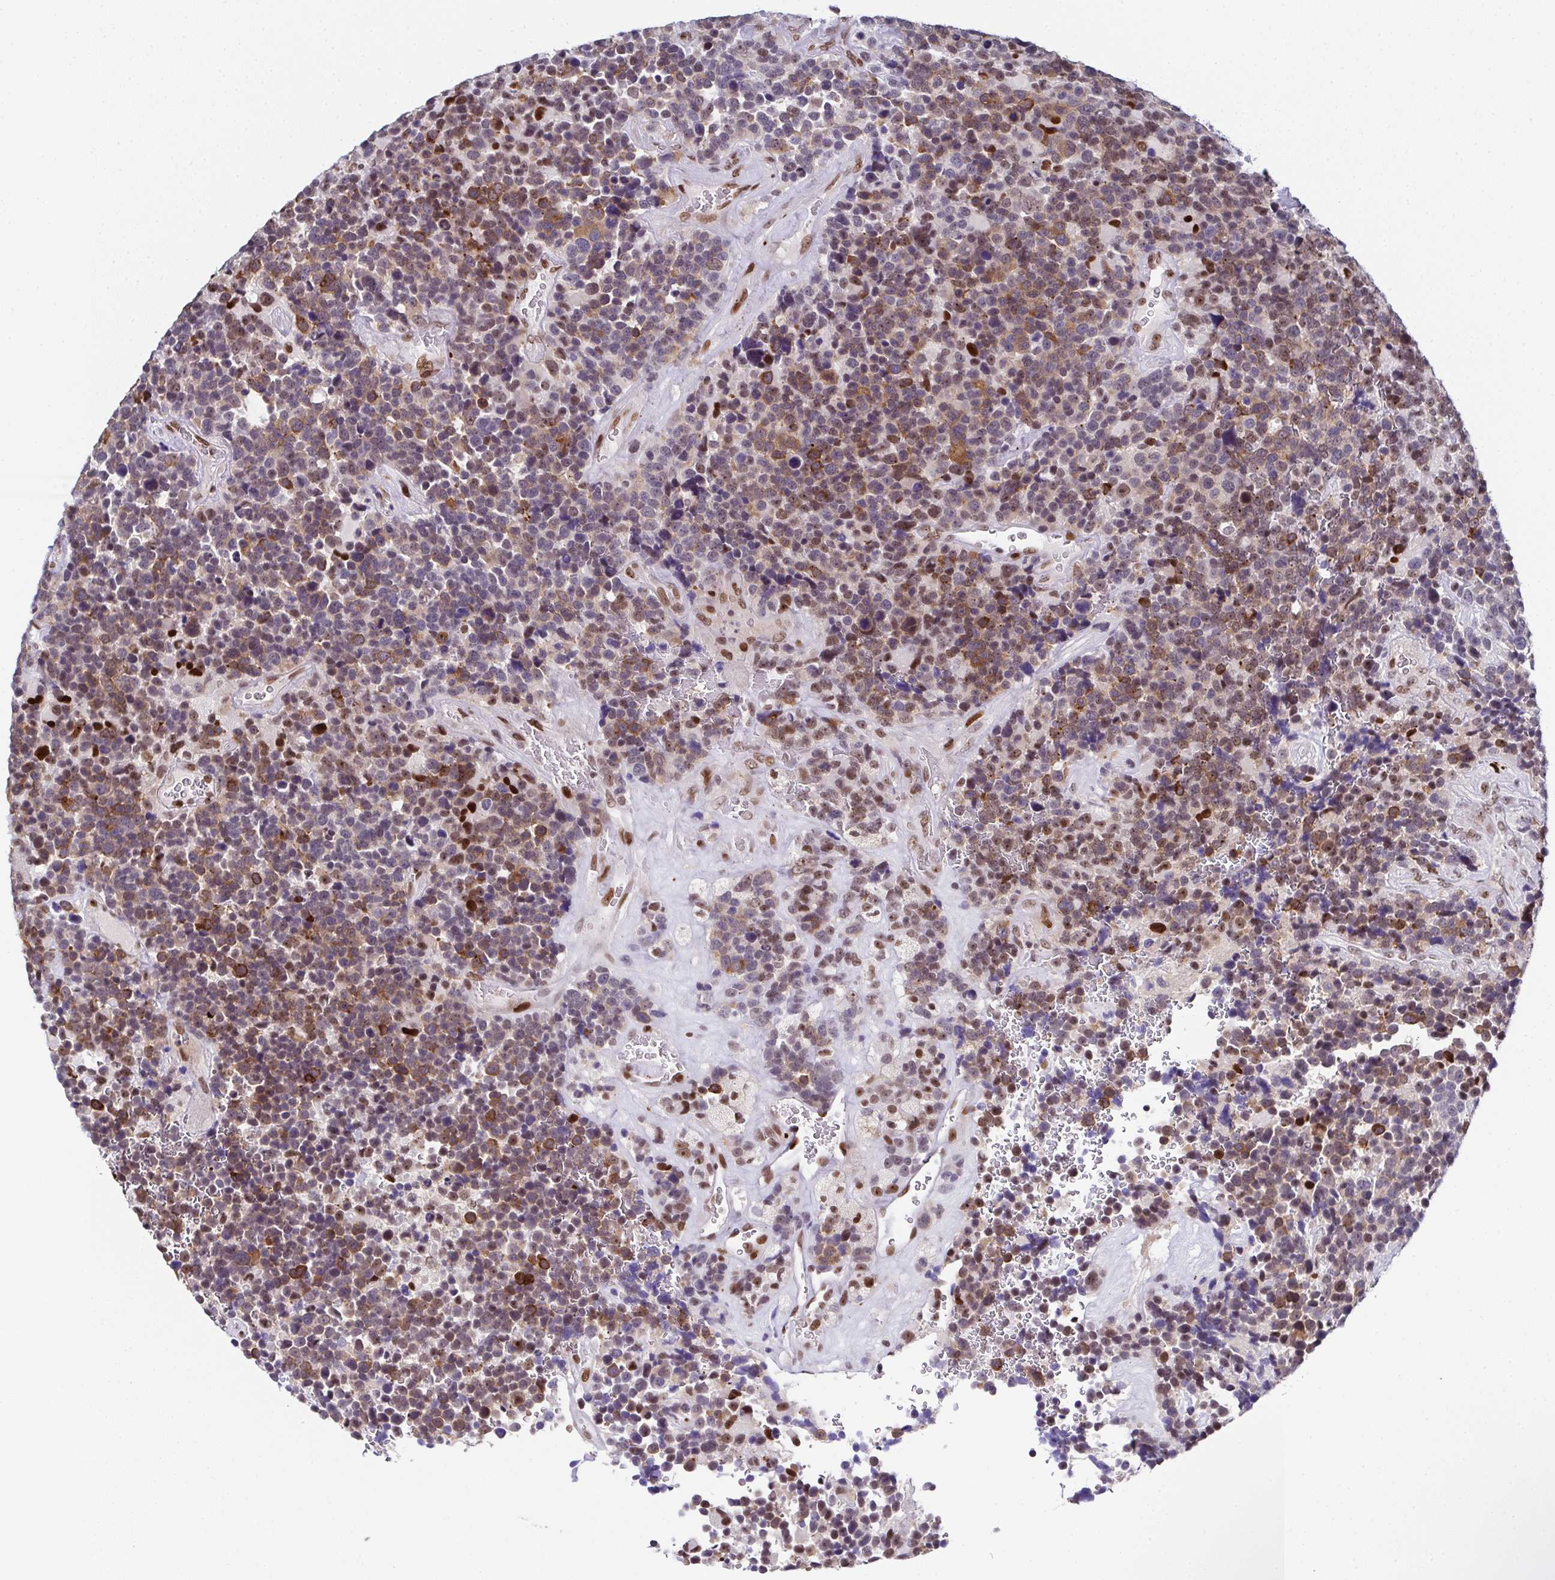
{"staining": {"intensity": "moderate", "quantity": "25%-75%", "location": "cytoplasmic/membranous,nuclear"}, "tissue": "glioma", "cell_type": "Tumor cells", "image_type": "cancer", "snomed": [{"axis": "morphology", "description": "Glioma, malignant, High grade"}, {"axis": "topography", "description": "Brain"}], "caption": "Human glioma stained for a protein (brown) reveals moderate cytoplasmic/membranous and nuclear positive expression in approximately 25%-75% of tumor cells.", "gene": "RB1", "patient": {"sex": "male", "age": 33}}